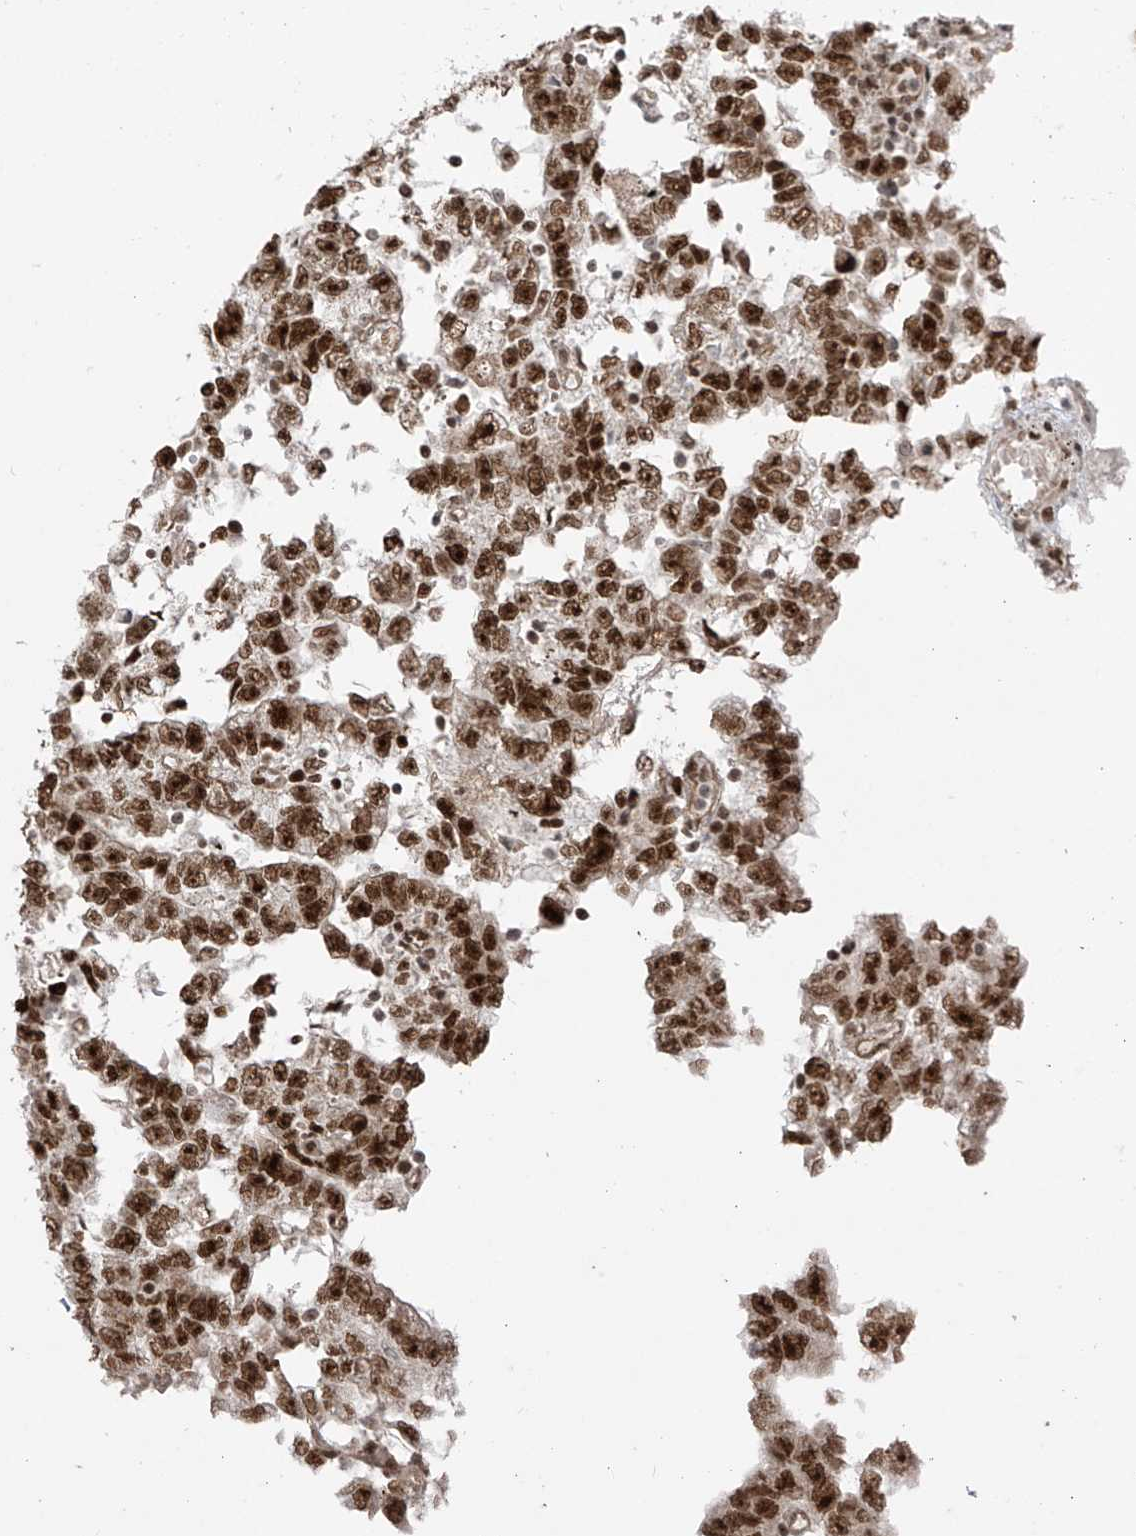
{"staining": {"intensity": "strong", "quantity": ">75%", "location": "nuclear"}, "tissue": "testis cancer", "cell_type": "Tumor cells", "image_type": "cancer", "snomed": [{"axis": "morphology", "description": "Carcinoma, Embryonal, NOS"}, {"axis": "topography", "description": "Testis"}], "caption": "Strong nuclear staining for a protein is identified in about >75% of tumor cells of testis embryonal carcinoma using IHC.", "gene": "ARHGEF3", "patient": {"sex": "male", "age": 25}}